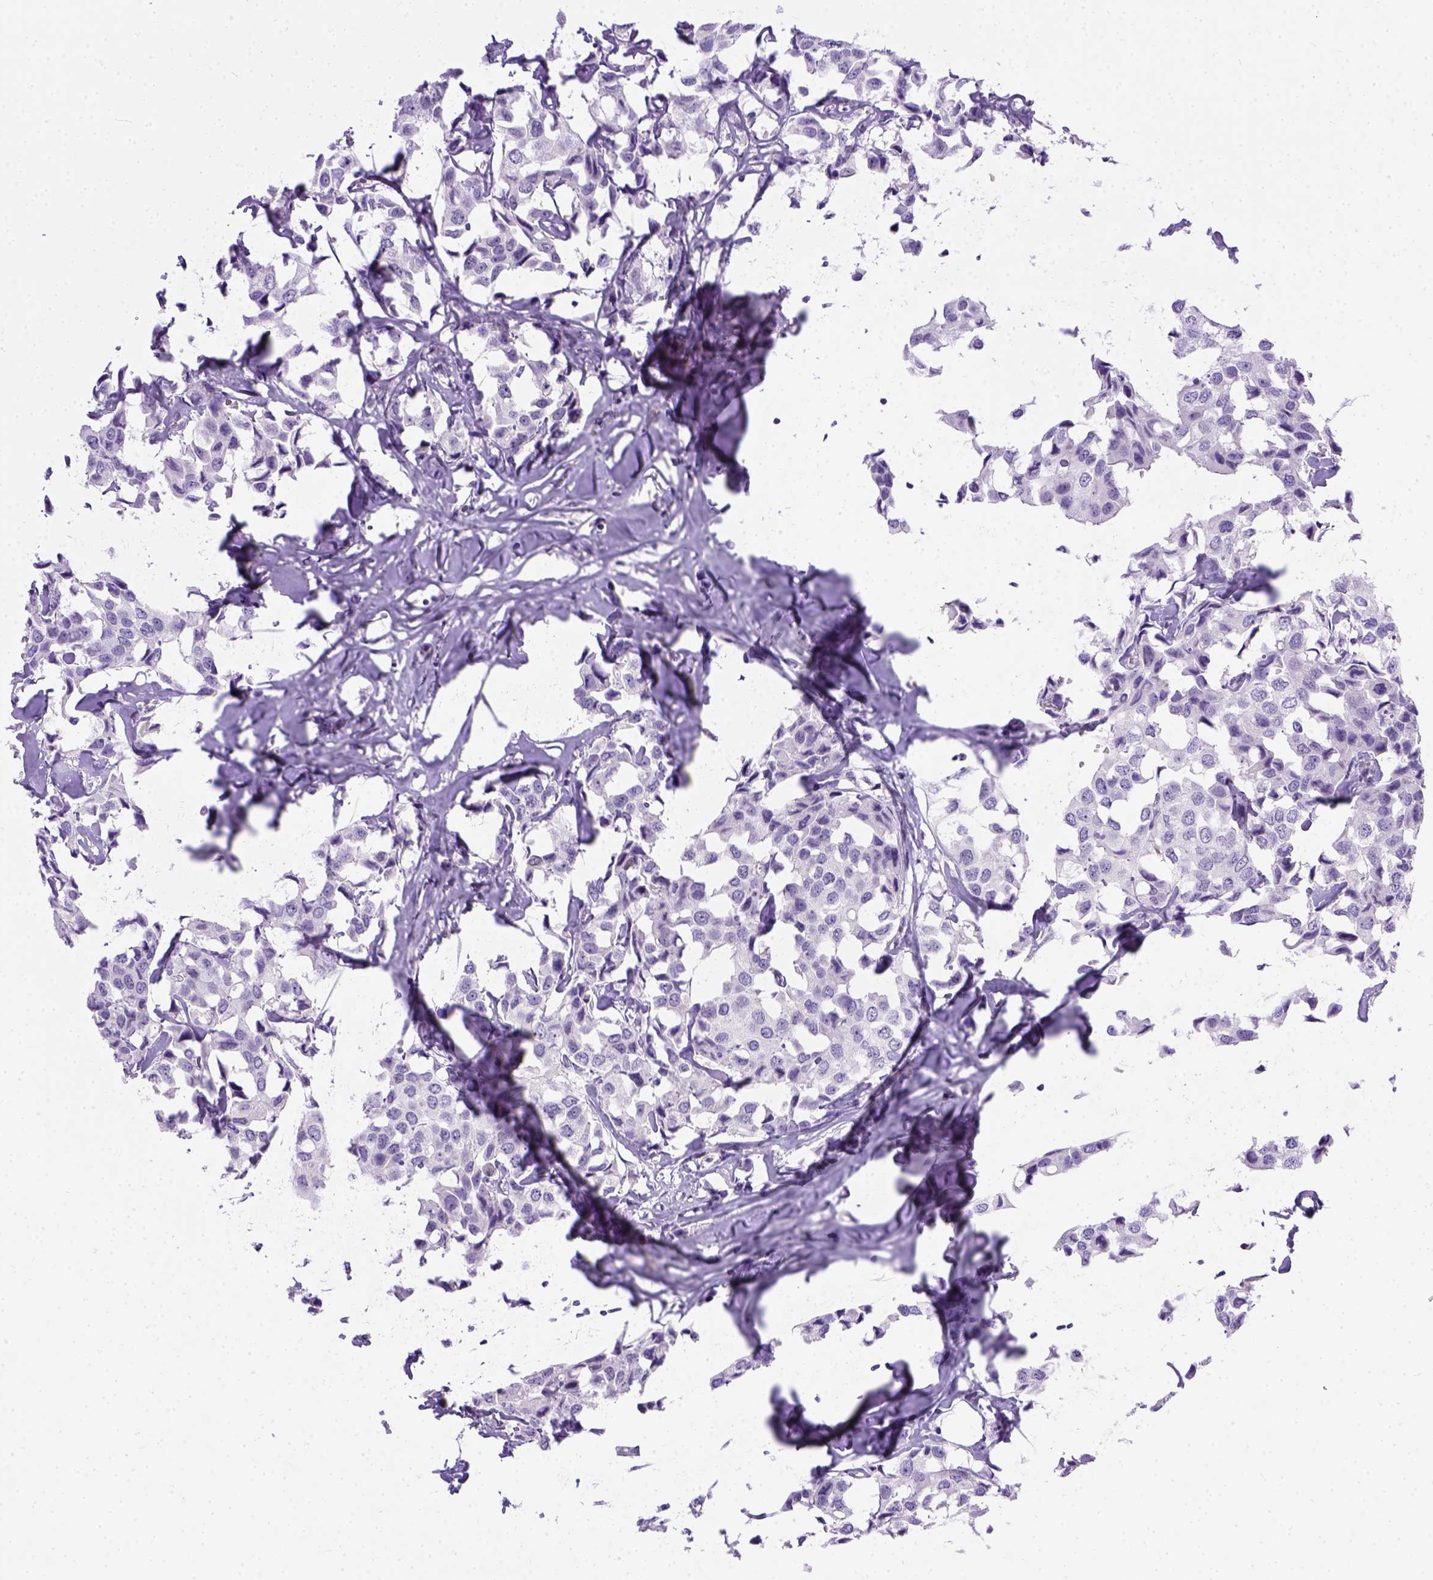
{"staining": {"intensity": "negative", "quantity": "none", "location": "none"}, "tissue": "breast cancer", "cell_type": "Tumor cells", "image_type": "cancer", "snomed": [{"axis": "morphology", "description": "Duct carcinoma"}, {"axis": "topography", "description": "Breast"}], "caption": "A high-resolution photomicrograph shows immunohistochemistry (IHC) staining of intraductal carcinoma (breast), which exhibits no significant staining in tumor cells.", "gene": "FAM184B", "patient": {"sex": "female", "age": 80}}